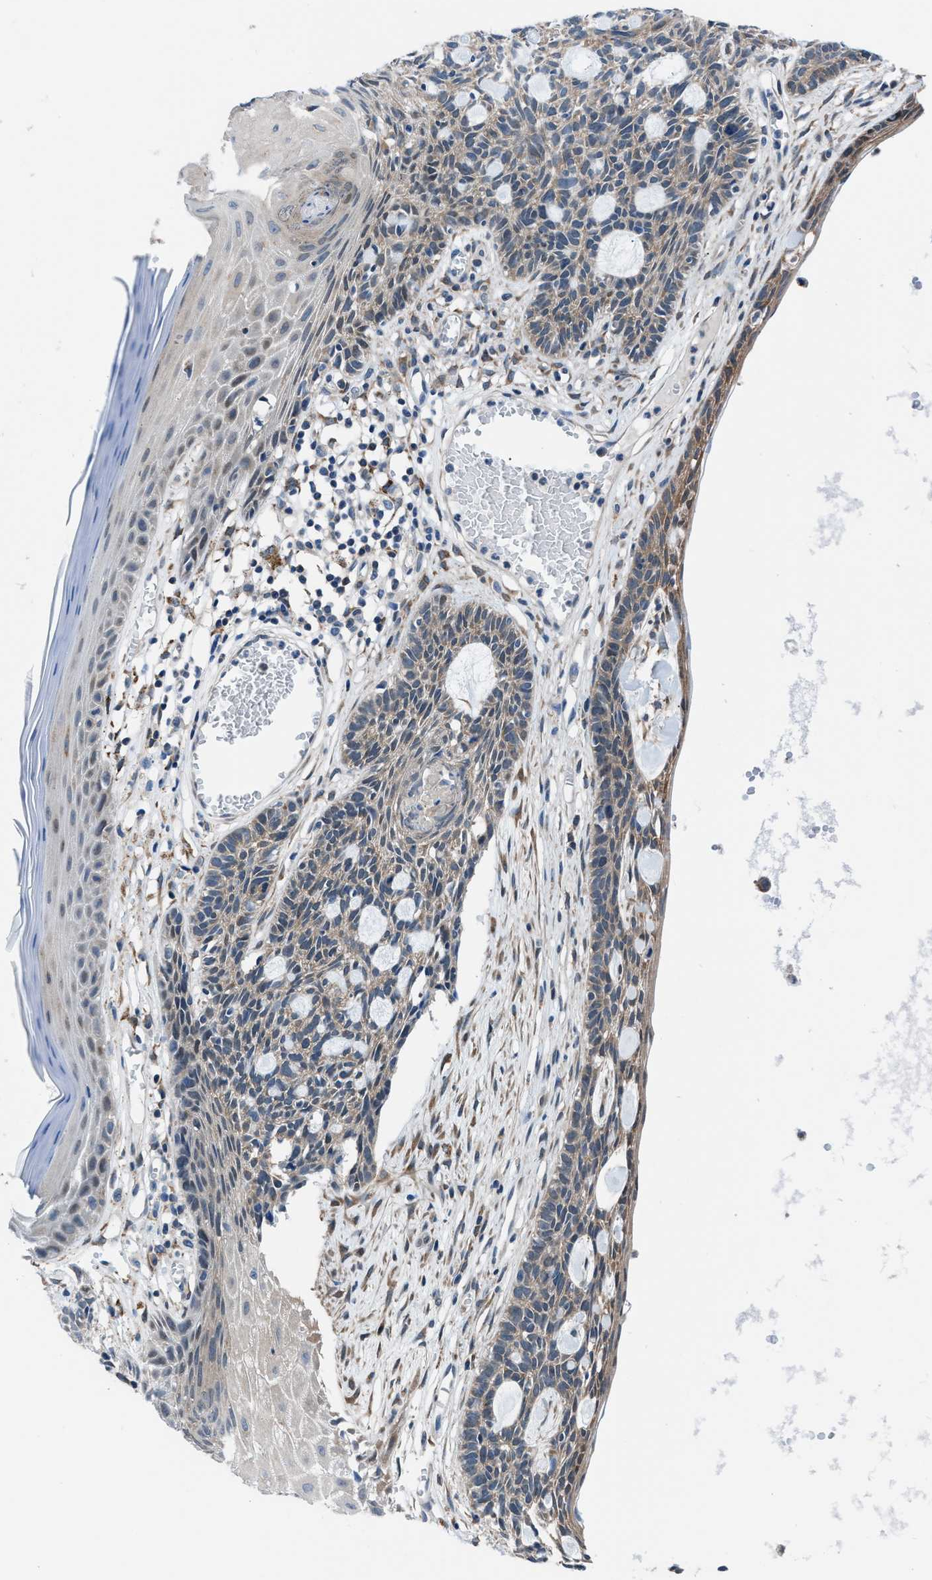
{"staining": {"intensity": "weak", "quantity": ">75%", "location": "cytoplasmic/membranous"}, "tissue": "skin cancer", "cell_type": "Tumor cells", "image_type": "cancer", "snomed": [{"axis": "morphology", "description": "Basal cell carcinoma"}, {"axis": "topography", "description": "Skin"}], "caption": "Weak cytoplasmic/membranous expression for a protein is present in about >75% of tumor cells of skin basal cell carcinoma using immunohistochemistry (IHC).", "gene": "TMEM45B", "patient": {"sex": "male", "age": 67}}